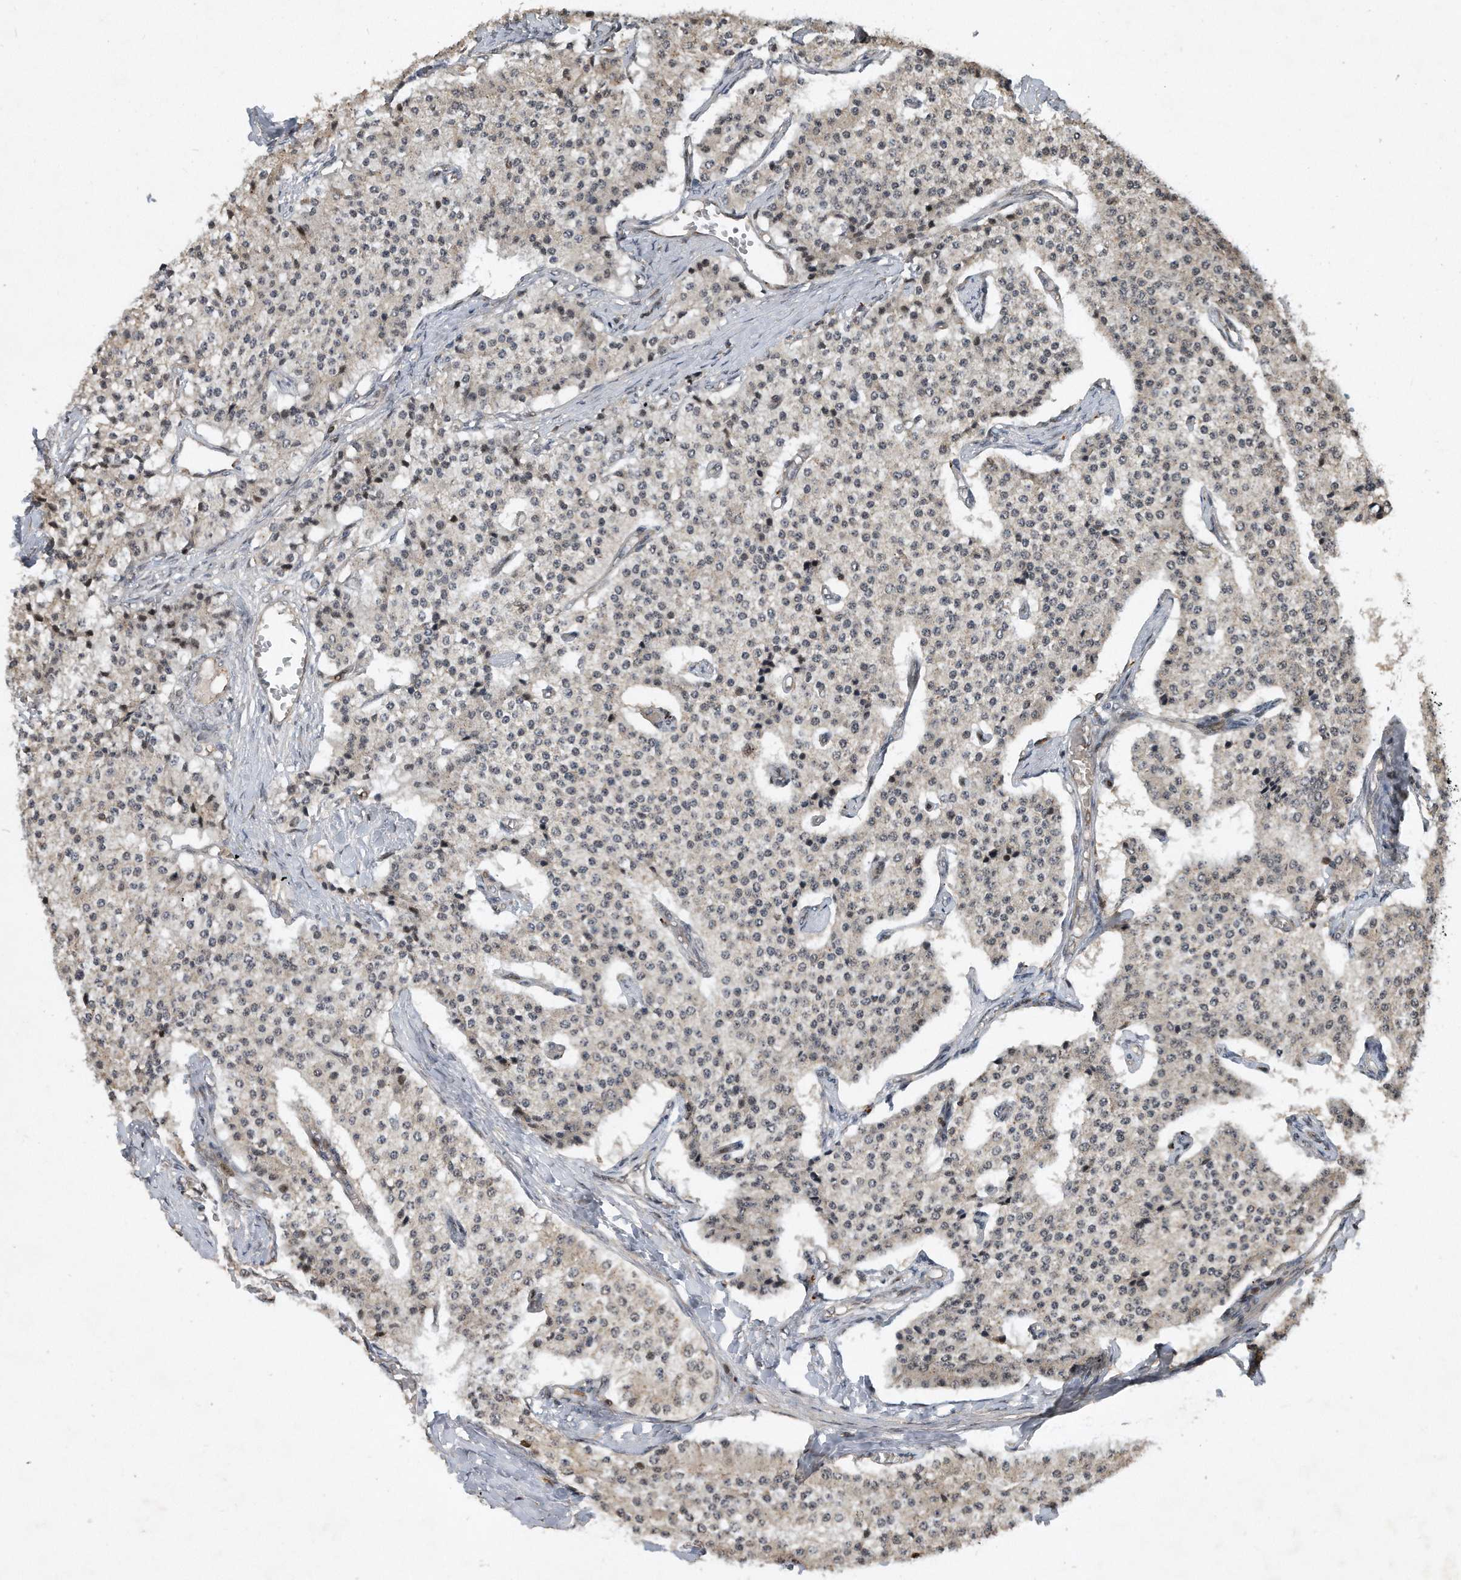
{"staining": {"intensity": "weak", "quantity": "<25%", "location": "cytoplasmic/membranous,nuclear"}, "tissue": "carcinoid", "cell_type": "Tumor cells", "image_type": "cancer", "snomed": [{"axis": "morphology", "description": "Carcinoid, malignant, NOS"}, {"axis": "topography", "description": "Colon"}], "caption": "The image demonstrates no staining of tumor cells in malignant carcinoid. (IHC, brightfield microscopy, high magnification).", "gene": "PGBD2", "patient": {"sex": "female", "age": 52}}